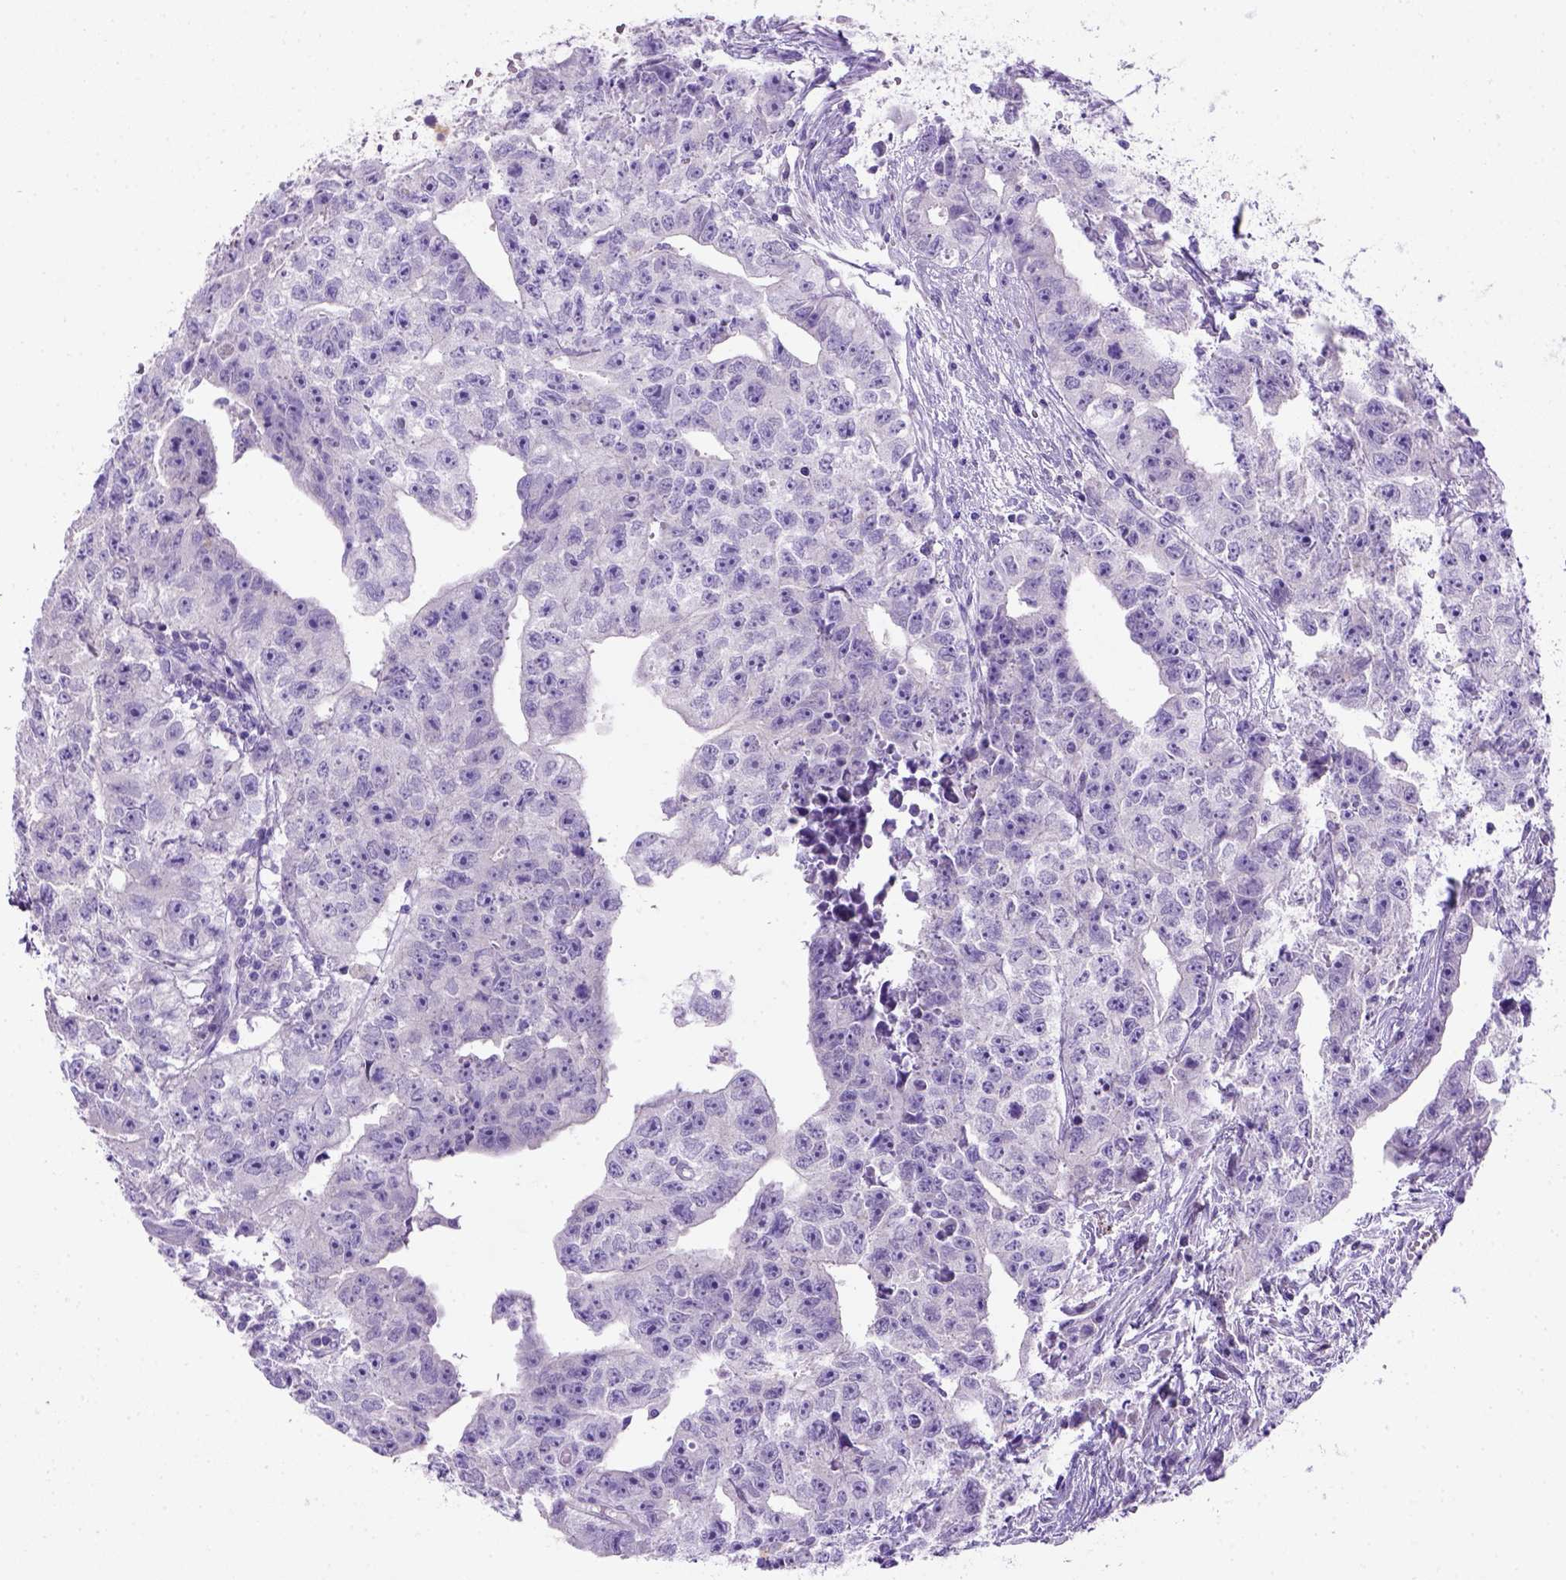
{"staining": {"intensity": "negative", "quantity": "none", "location": "none"}, "tissue": "testis cancer", "cell_type": "Tumor cells", "image_type": "cancer", "snomed": [{"axis": "morphology", "description": "Carcinoma, Embryonal, NOS"}, {"axis": "morphology", "description": "Teratoma, malignant, NOS"}, {"axis": "topography", "description": "Testis"}], "caption": "The photomicrograph demonstrates no significant positivity in tumor cells of testis embryonal carcinoma.", "gene": "SIRPD", "patient": {"sex": "male", "age": 24}}